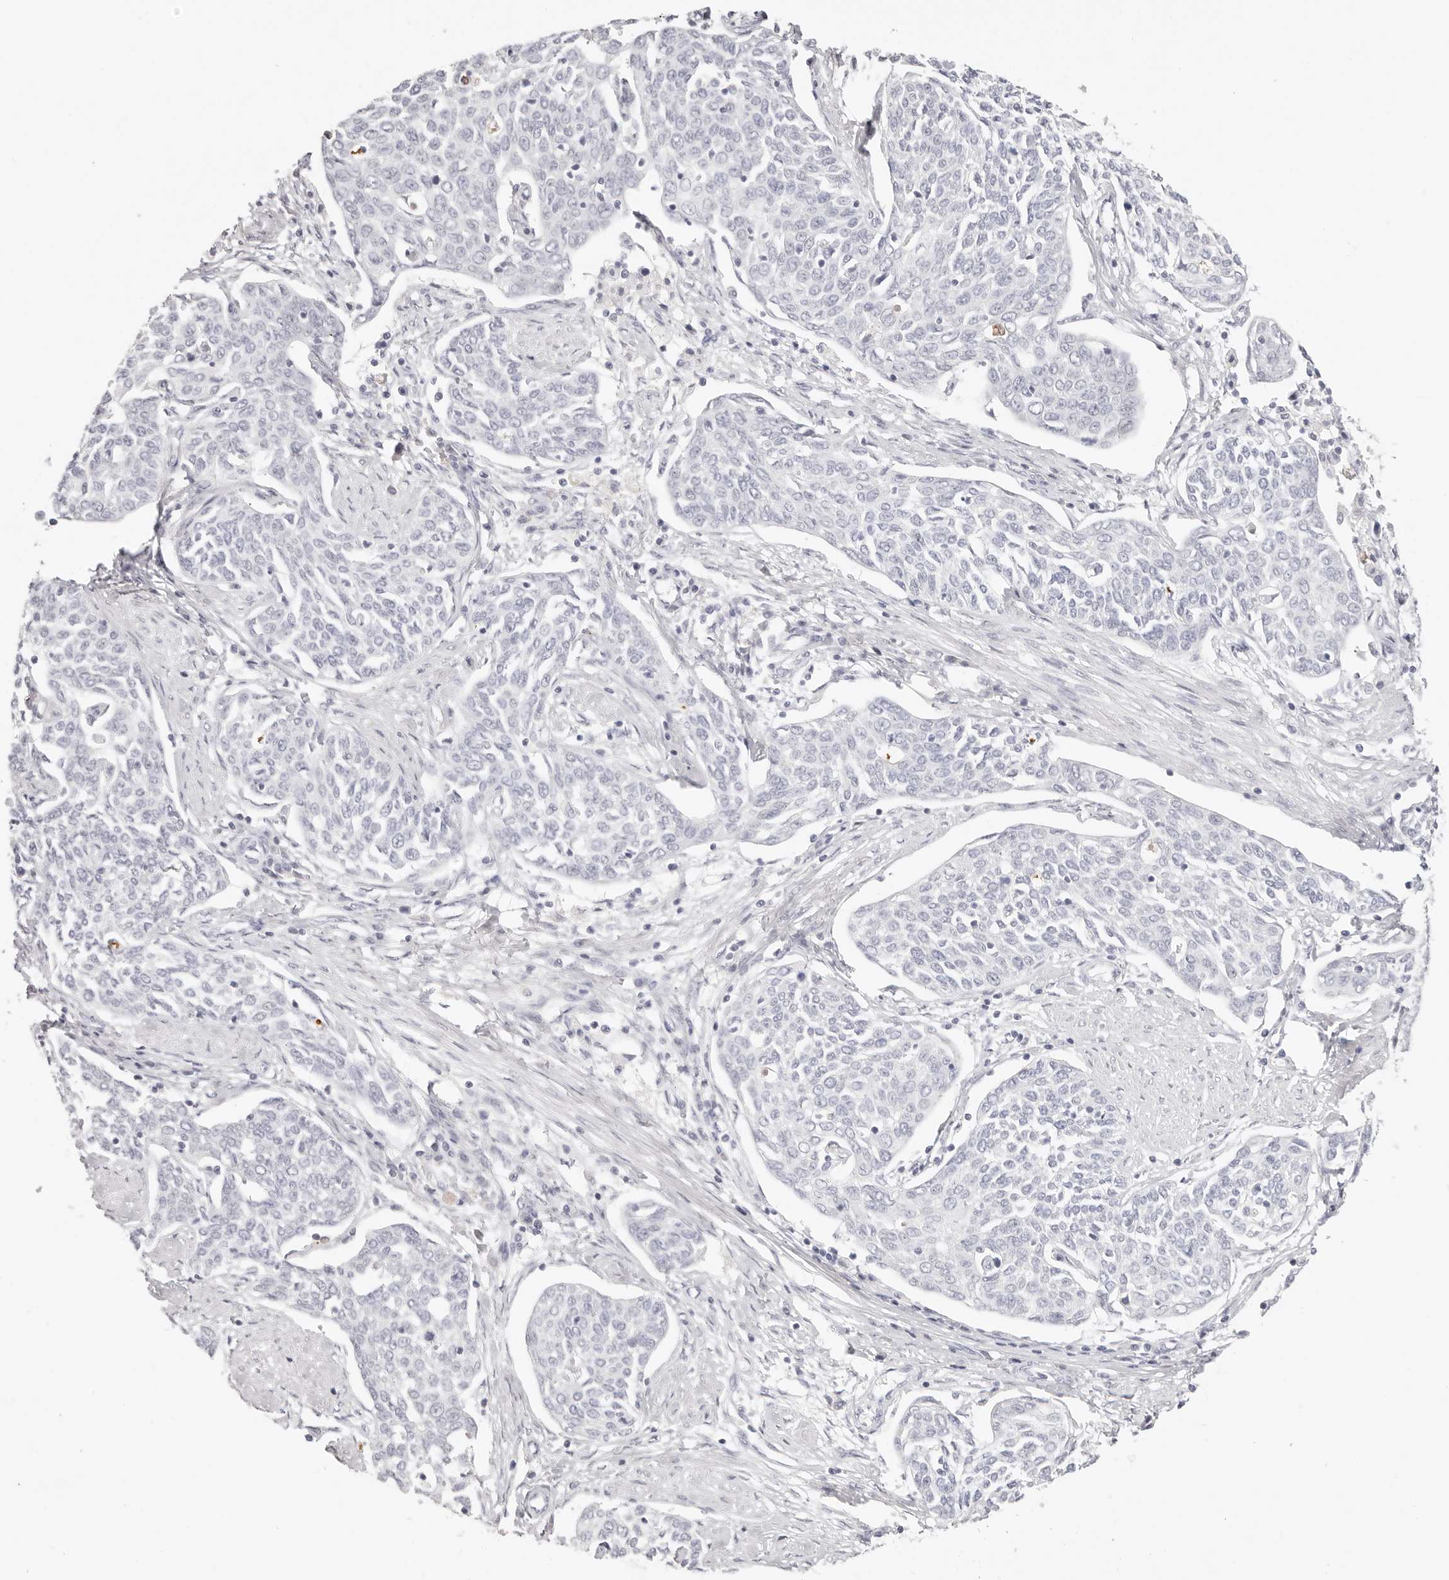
{"staining": {"intensity": "negative", "quantity": "none", "location": "none"}, "tissue": "cervical cancer", "cell_type": "Tumor cells", "image_type": "cancer", "snomed": [{"axis": "morphology", "description": "Squamous cell carcinoma, NOS"}, {"axis": "topography", "description": "Cervix"}], "caption": "A histopathology image of human cervical cancer is negative for staining in tumor cells.", "gene": "ASCL1", "patient": {"sex": "female", "age": 34}}